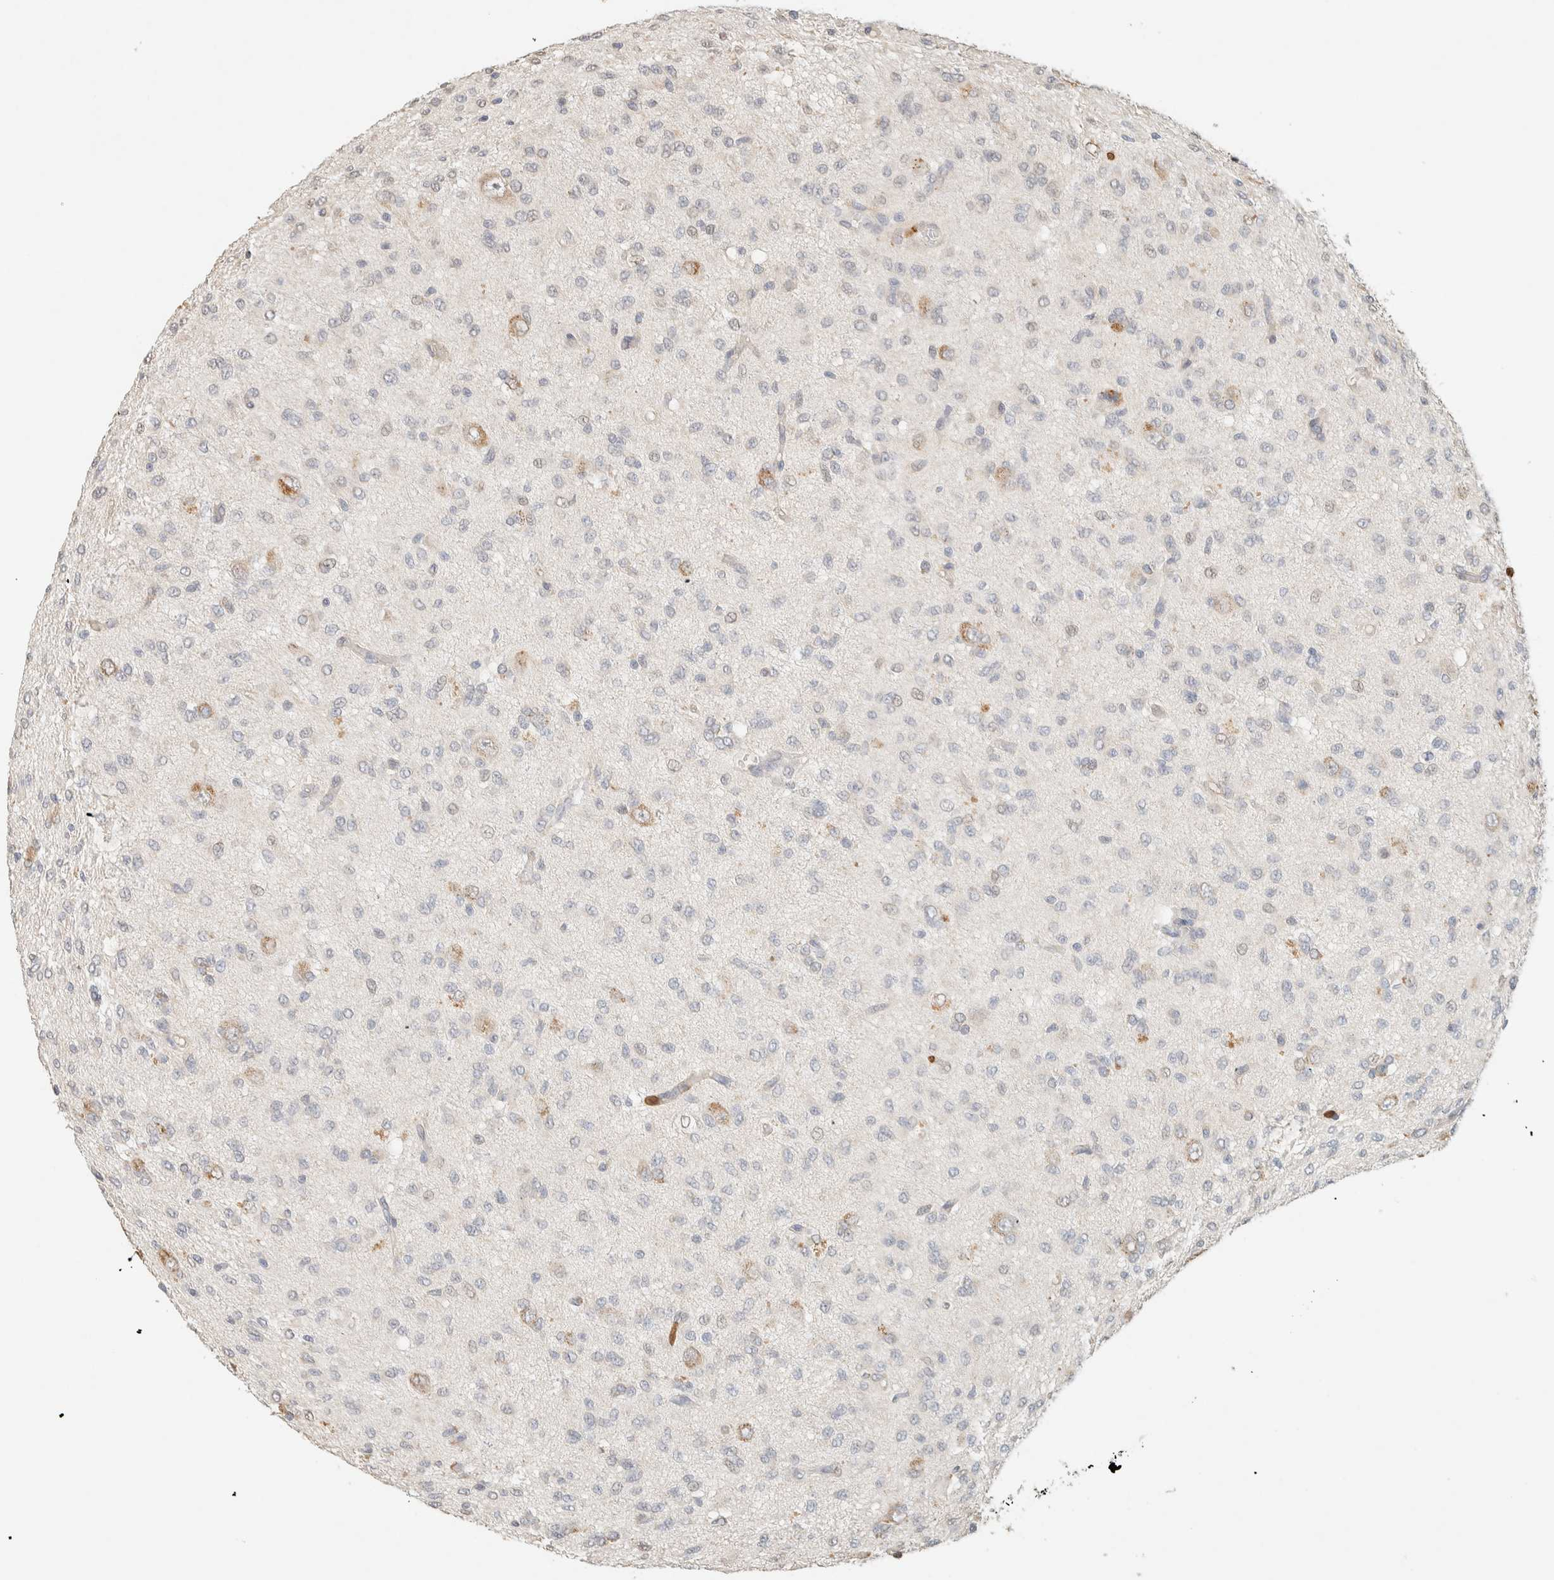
{"staining": {"intensity": "negative", "quantity": "none", "location": "none"}, "tissue": "glioma", "cell_type": "Tumor cells", "image_type": "cancer", "snomed": [{"axis": "morphology", "description": "Glioma, malignant, High grade"}, {"axis": "topography", "description": "Brain"}], "caption": "Tumor cells show no significant protein staining in malignant high-grade glioma.", "gene": "TTC3", "patient": {"sex": "female", "age": 59}}